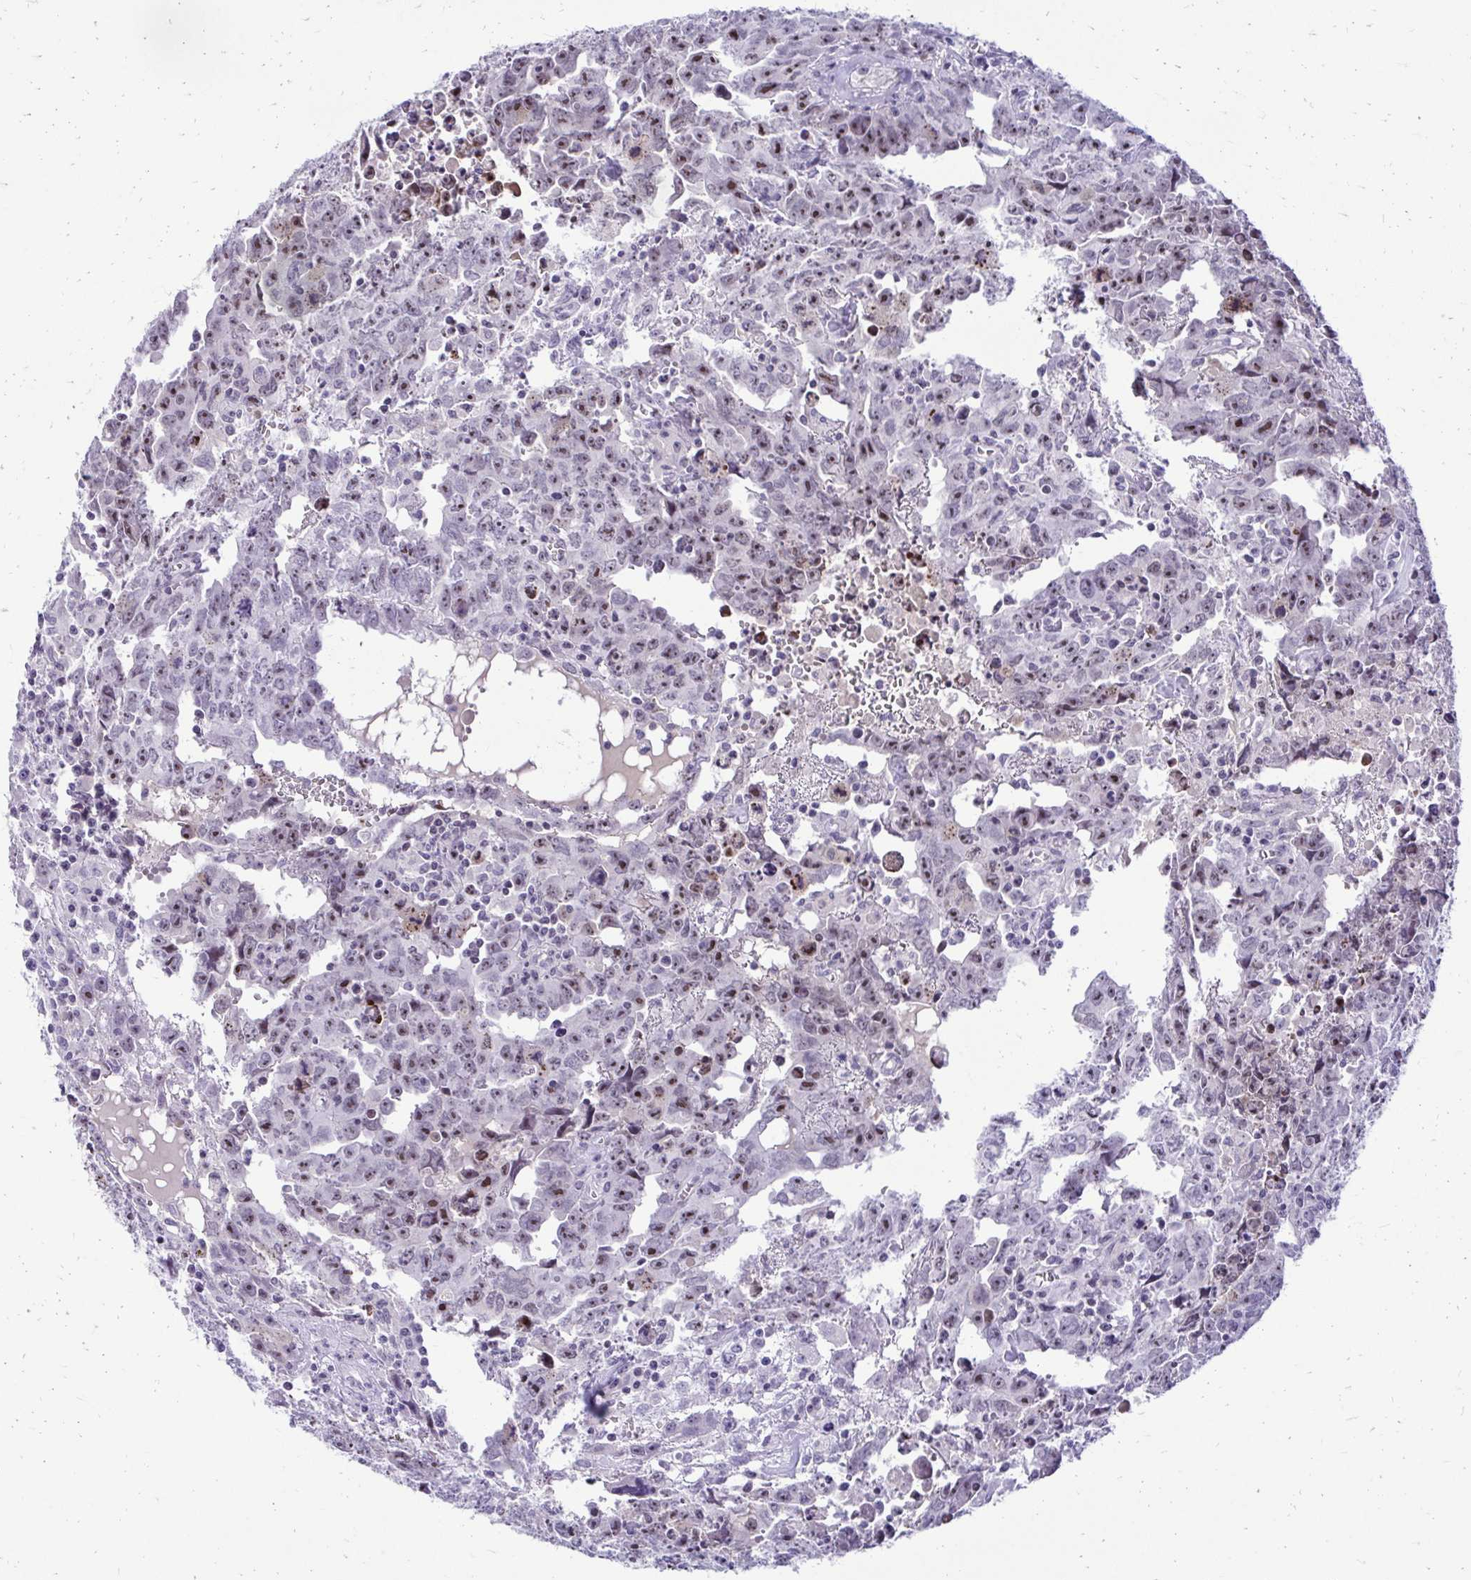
{"staining": {"intensity": "moderate", "quantity": "25%-75%", "location": "nuclear"}, "tissue": "testis cancer", "cell_type": "Tumor cells", "image_type": "cancer", "snomed": [{"axis": "morphology", "description": "Carcinoma, Embryonal, NOS"}, {"axis": "topography", "description": "Testis"}], "caption": "The photomicrograph demonstrates immunohistochemical staining of embryonal carcinoma (testis). There is moderate nuclear expression is appreciated in about 25%-75% of tumor cells. (IHC, brightfield microscopy, high magnification).", "gene": "NIFK", "patient": {"sex": "male", "age": 22}}